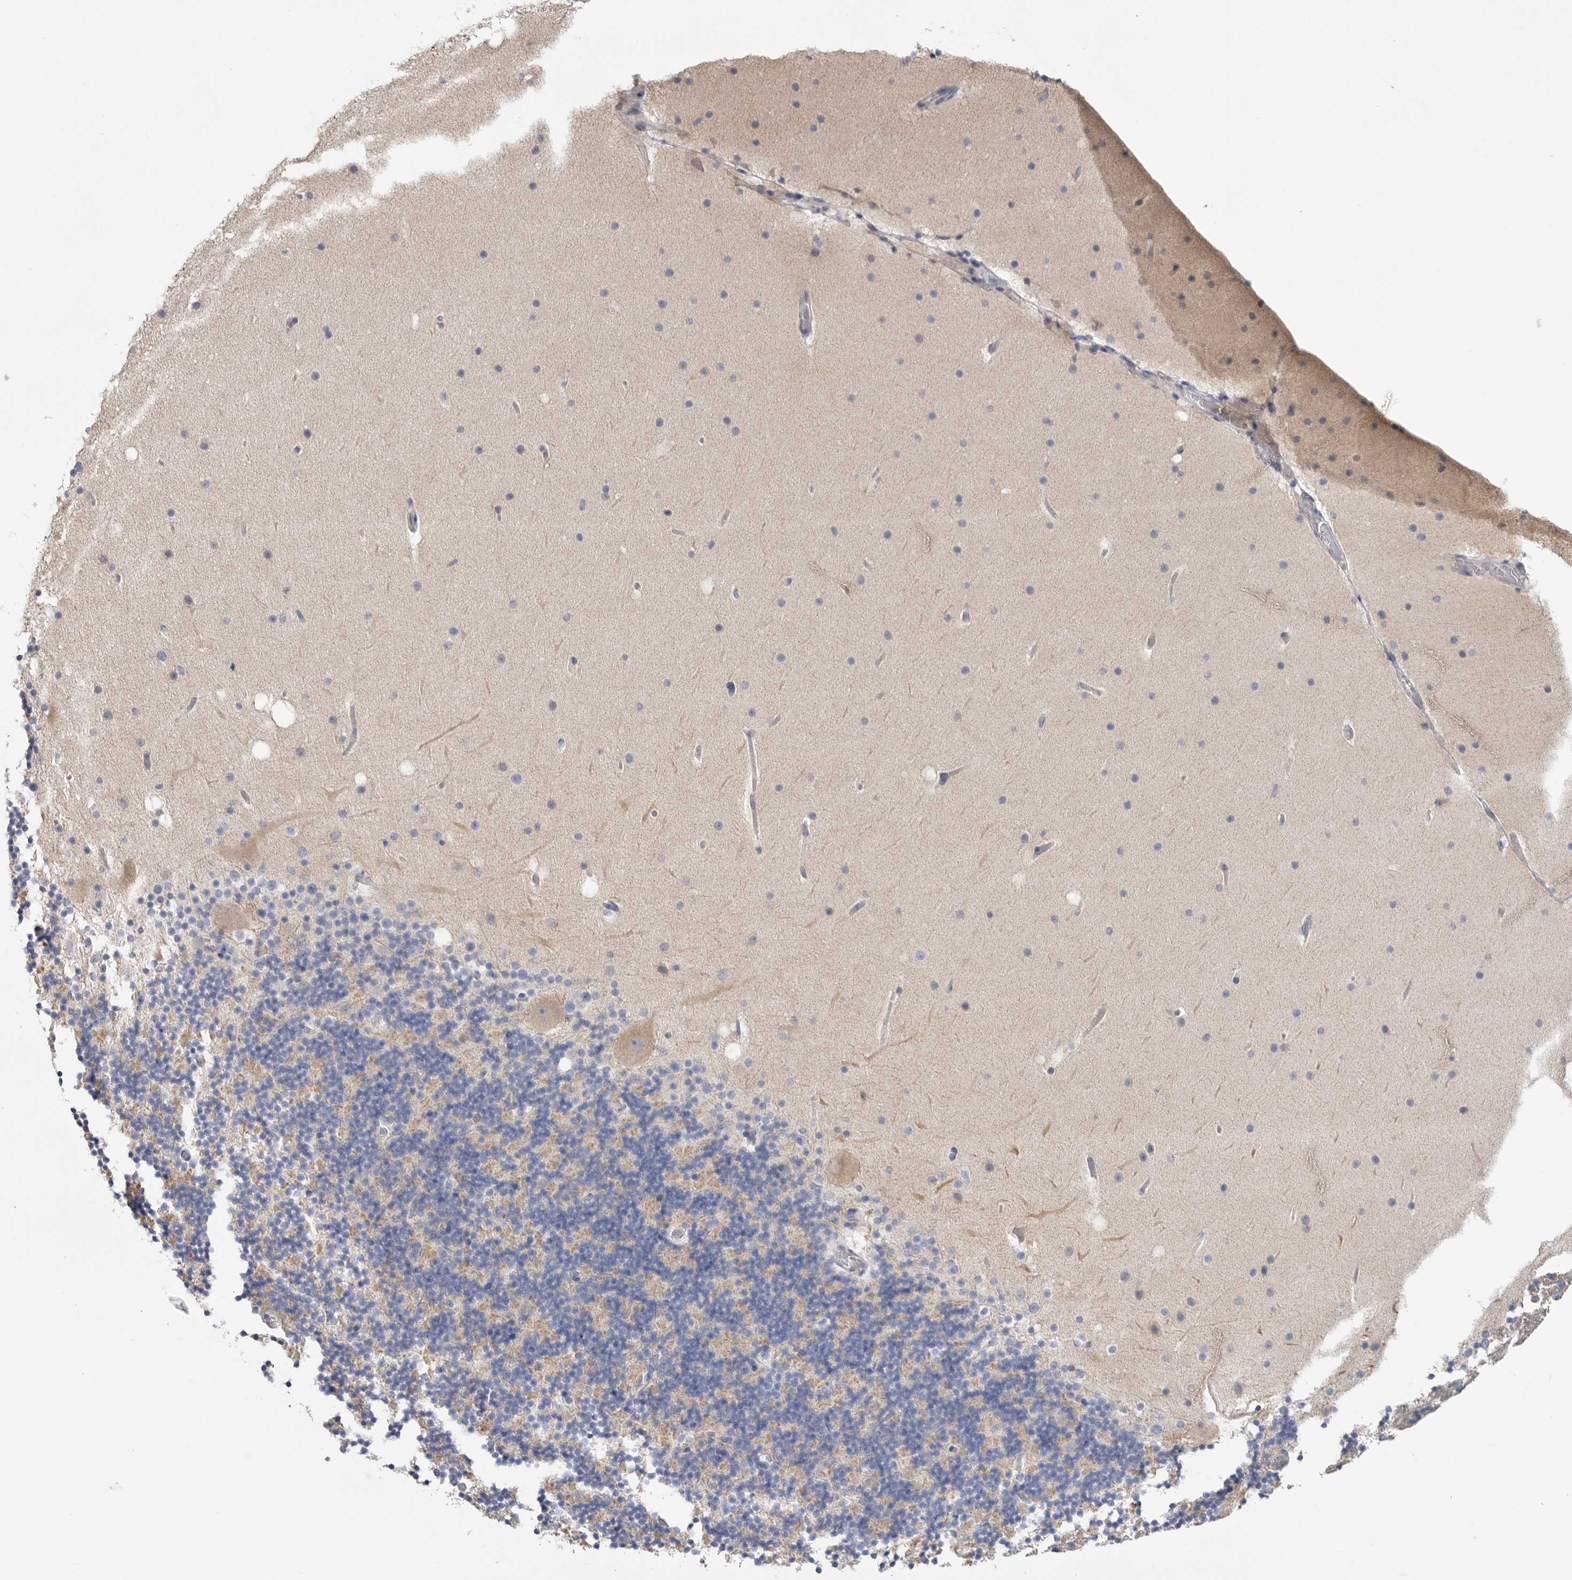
{"staining": {"intensity": "weak", "quantity": "25%-75%", "location": "cytoplasmic/membranous"}, "tissue": "cerebellum", "cell_type": "Cells in granular layer", "image_type": "normal", "snomed": [{"axis": "morphology", "description": "Normal tissue, NOS"}, {"axis": "topography", "description": "Cerebellum"}], "caption": "Cells in granular layer demonstrate weak cytoplasmic/membranous staining in about 25%-75% of cells in unremarkable cerebellum.", "gene": "MTFR1L", "patient": {"sex": "male", "age": 57}}